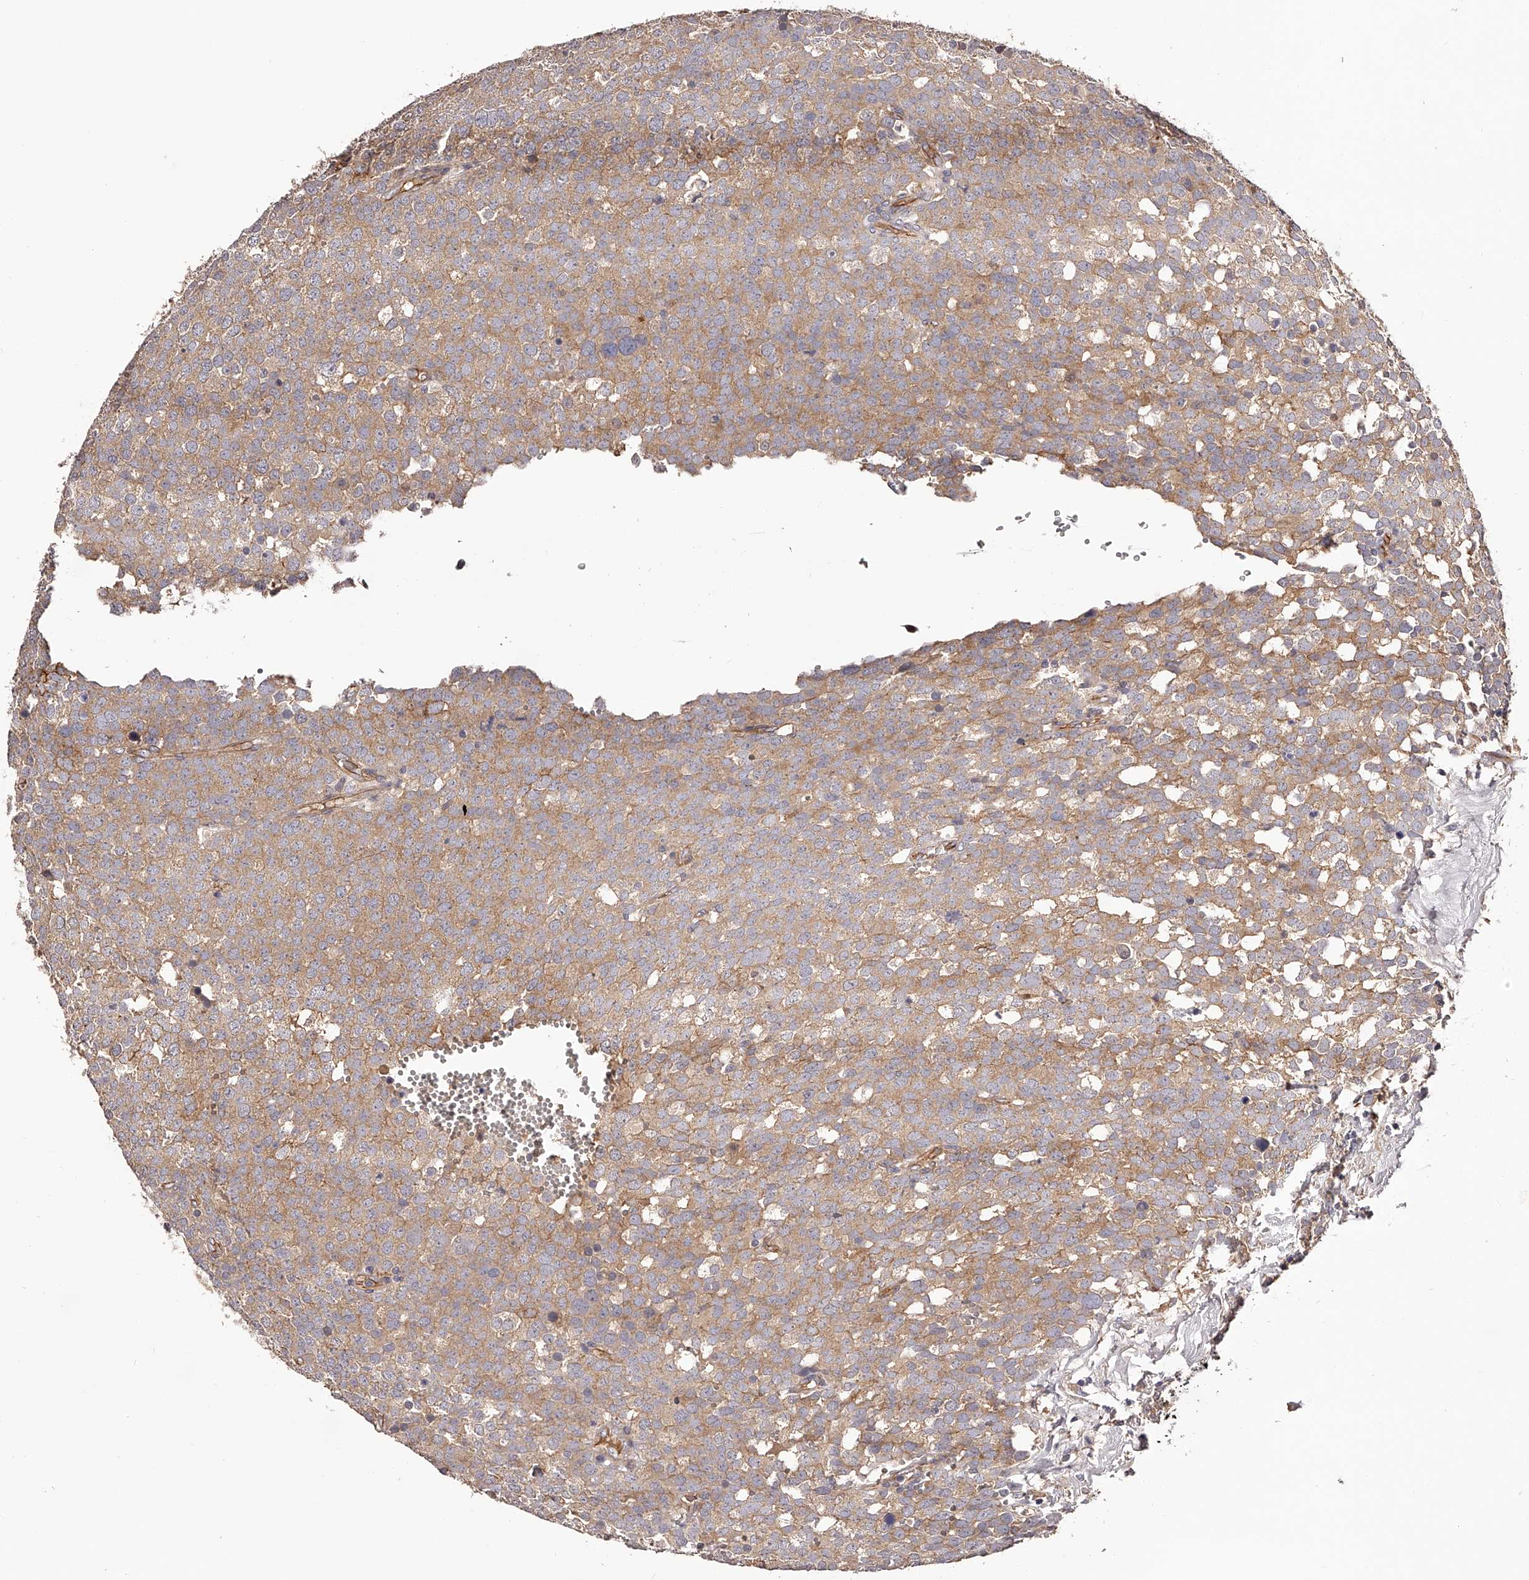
{"staining": {"intensity": "moderate", "quantity": ">75%", "location": "cytoplasmic/membranous"}, "tissue": "testis cancer", "cell_type": "Tumor cells", "image_type": "cancer", "snomed": [{"axis": "morphology", "description": "Seminoma, NOS"}, {"axis": "topography", "description": "Testis"}], "caption": "Protein expression analysis of testis cancer shows moderate cytoplasmic/membranous positivity in about >75% of tumor cells.", "gene": "LTV1", "patient": {"sex": "male", "age": 71}}